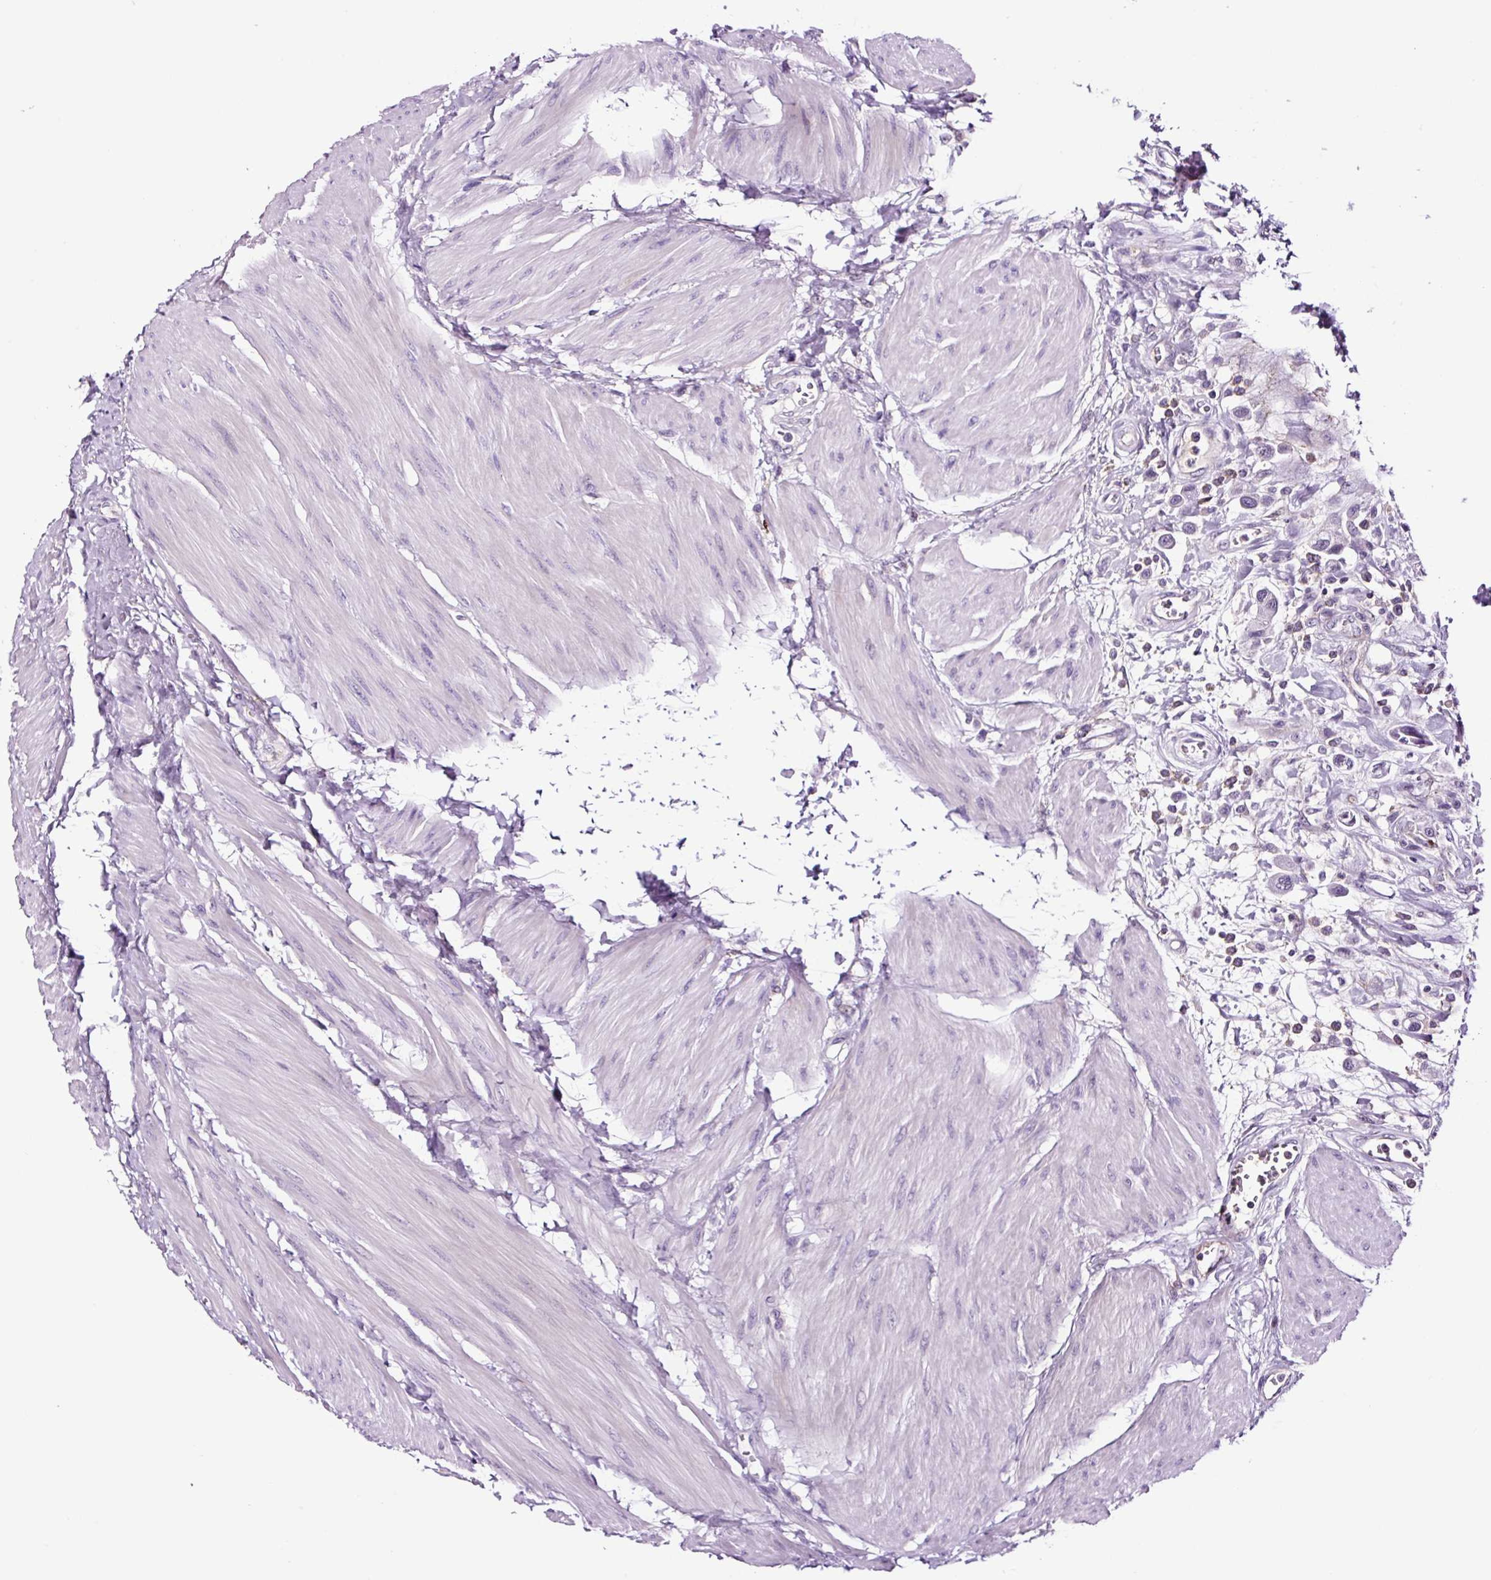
{"staining": {"intensity": "negative", "quantity": "none", "location": "none"}, "tissue": "urothelial cancer", "cell_type": "Tumor cells", "image_type": "cancer", "snomed": [{"axis": "morphology", "description": "Urothelial carcinoma, High grade"}, {"axis": "topography", "description": "Urinary bladder"}], "caption": "Immunohistochemistry of high-grade urothelial carcinoma exhibits no expression in tumor cells.", "gene": "TAFA3", "patient": {"sex": "male", "age": 50}}